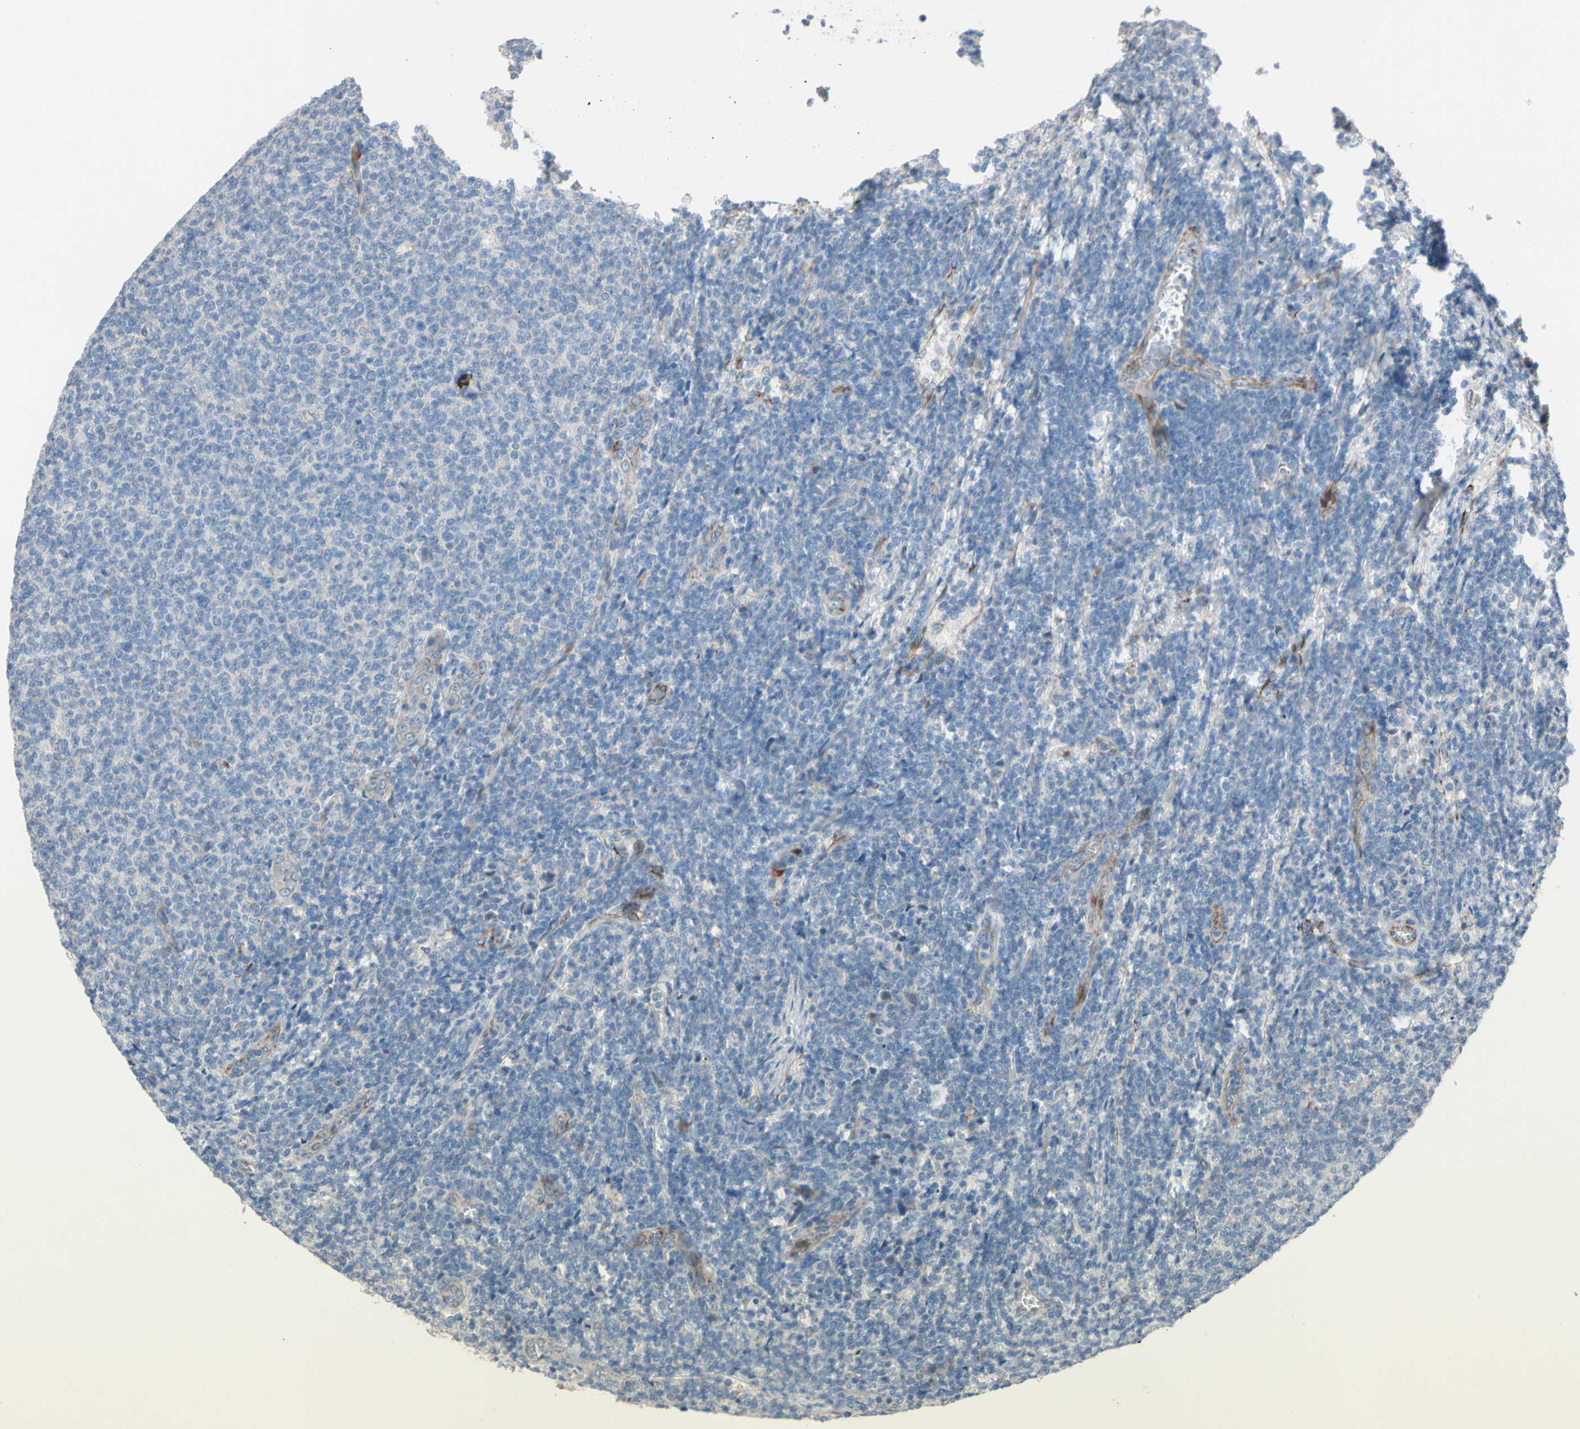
{"staining": {"intensity": "negative", "quantity": "none", "location": "none"}, "tissue": "lymphoma", "cell_type": "Tumor cells", "image_type": "cancer", "snomed": [{"axis": "morphology", "description": "Malignant lymphoma, non-Hodgkin's type, Low grade"}, {"axis": "topography", "description": "Lymph node"}], "caption": "Protein analysis of low-grade malignant lymphoma, non-Hodgkin's type shows no significant staining in tumor cells.", "gene": "CDCP1", "patient": {"sex": "male", "age": 66}}